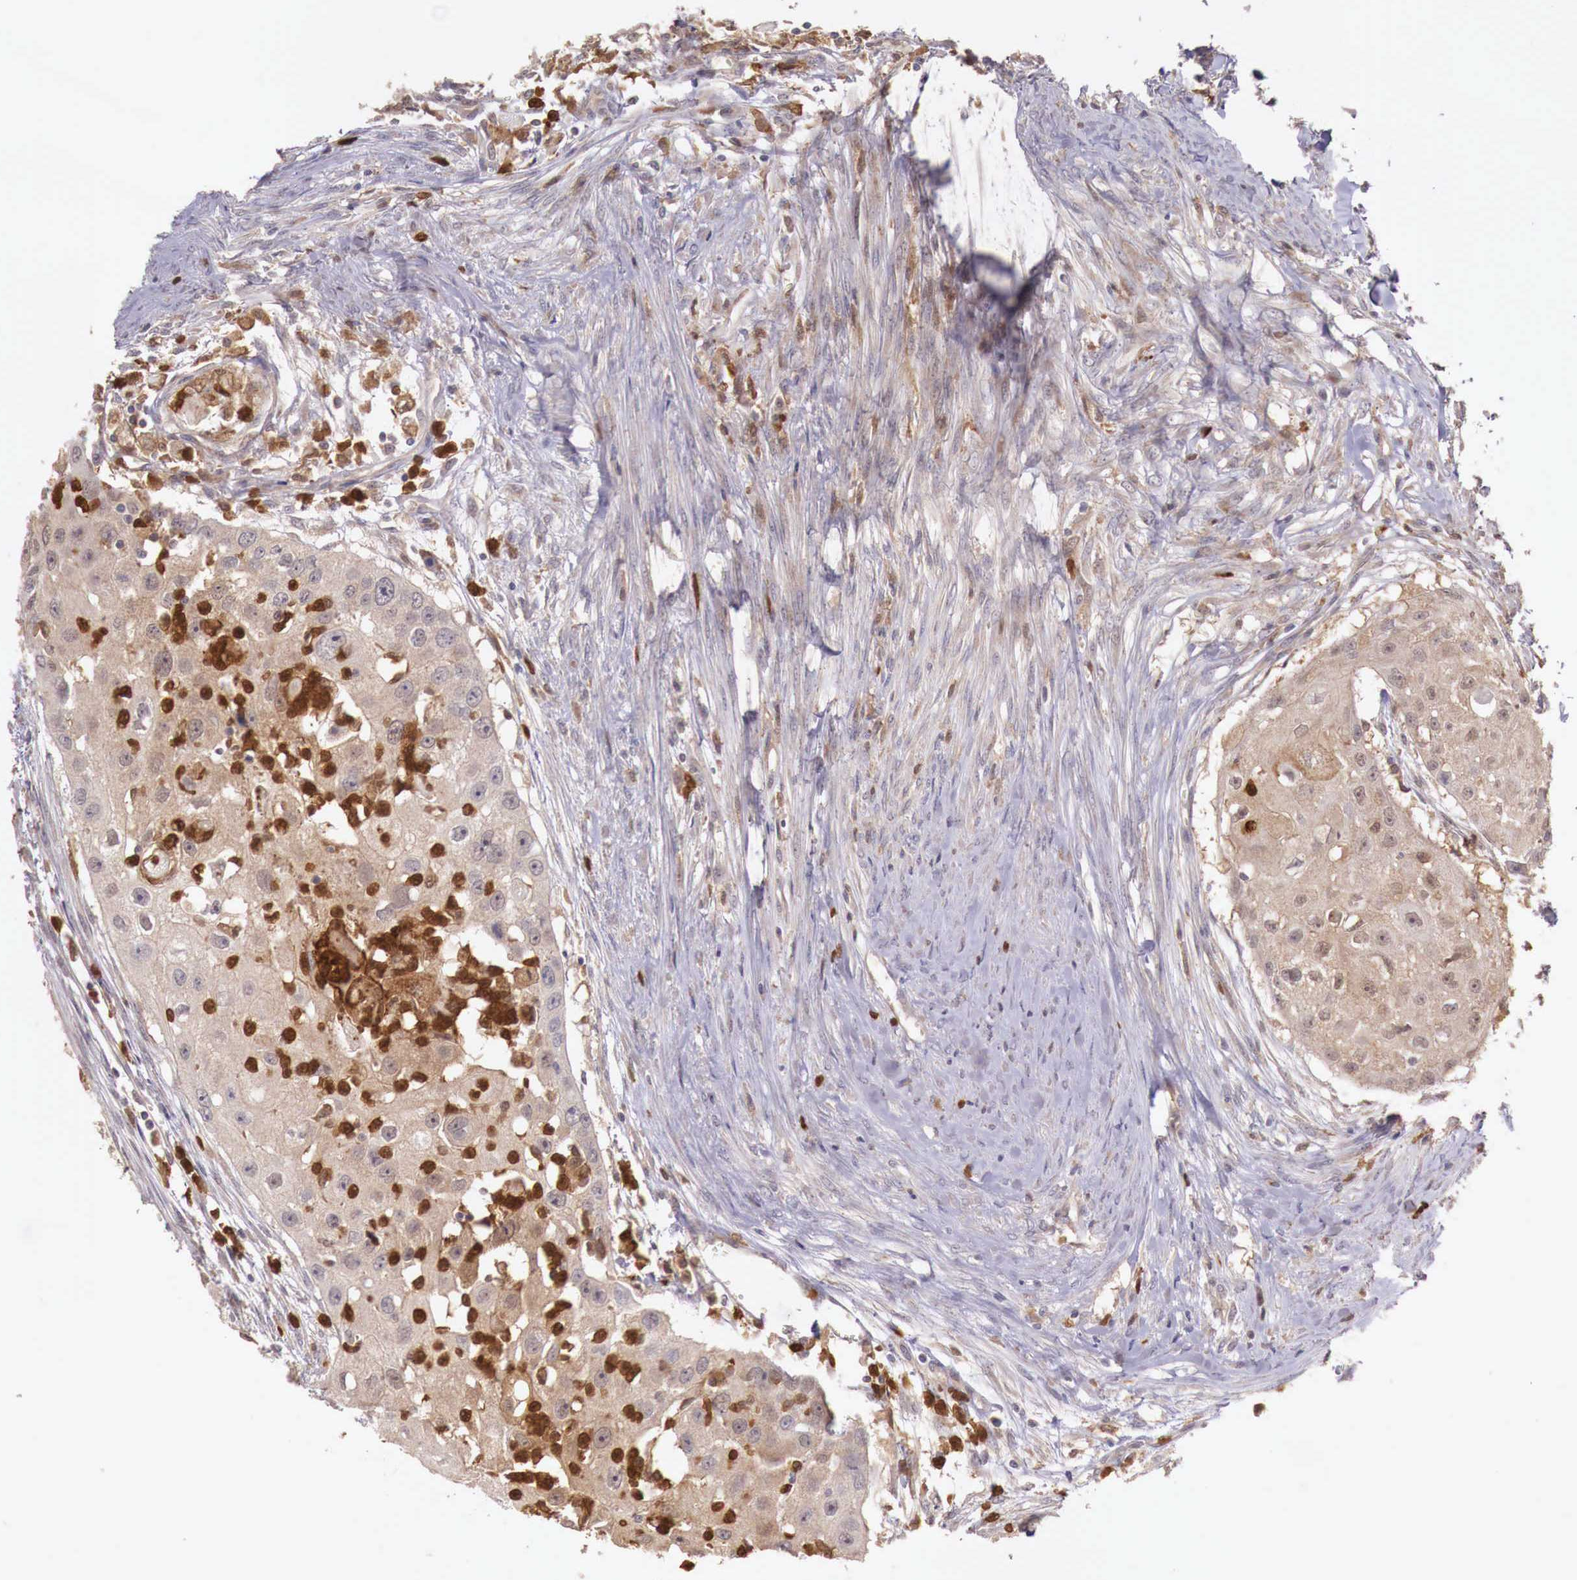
{"staining": {"intensity": "weak", "quantity": ">75%", "location": "cytoplasmic/membranous"}, "tissue": "head and neck cancer", "cell_type": "Tumor cells", "image_type": "cancer", "snomed": [{"axis": "morphology", "description": "Squamous cell carcinoma, NOS"}, {"axis": "topography", "description": "Head-Neck"}], "caption": "A low amount of weak cytoplasmic/membranous staining is identified in approximately >75% of tumor cells in head and neck cancer tissue.", "gene": "GAB2", "patient": {"sex": "male", "age": 64}}